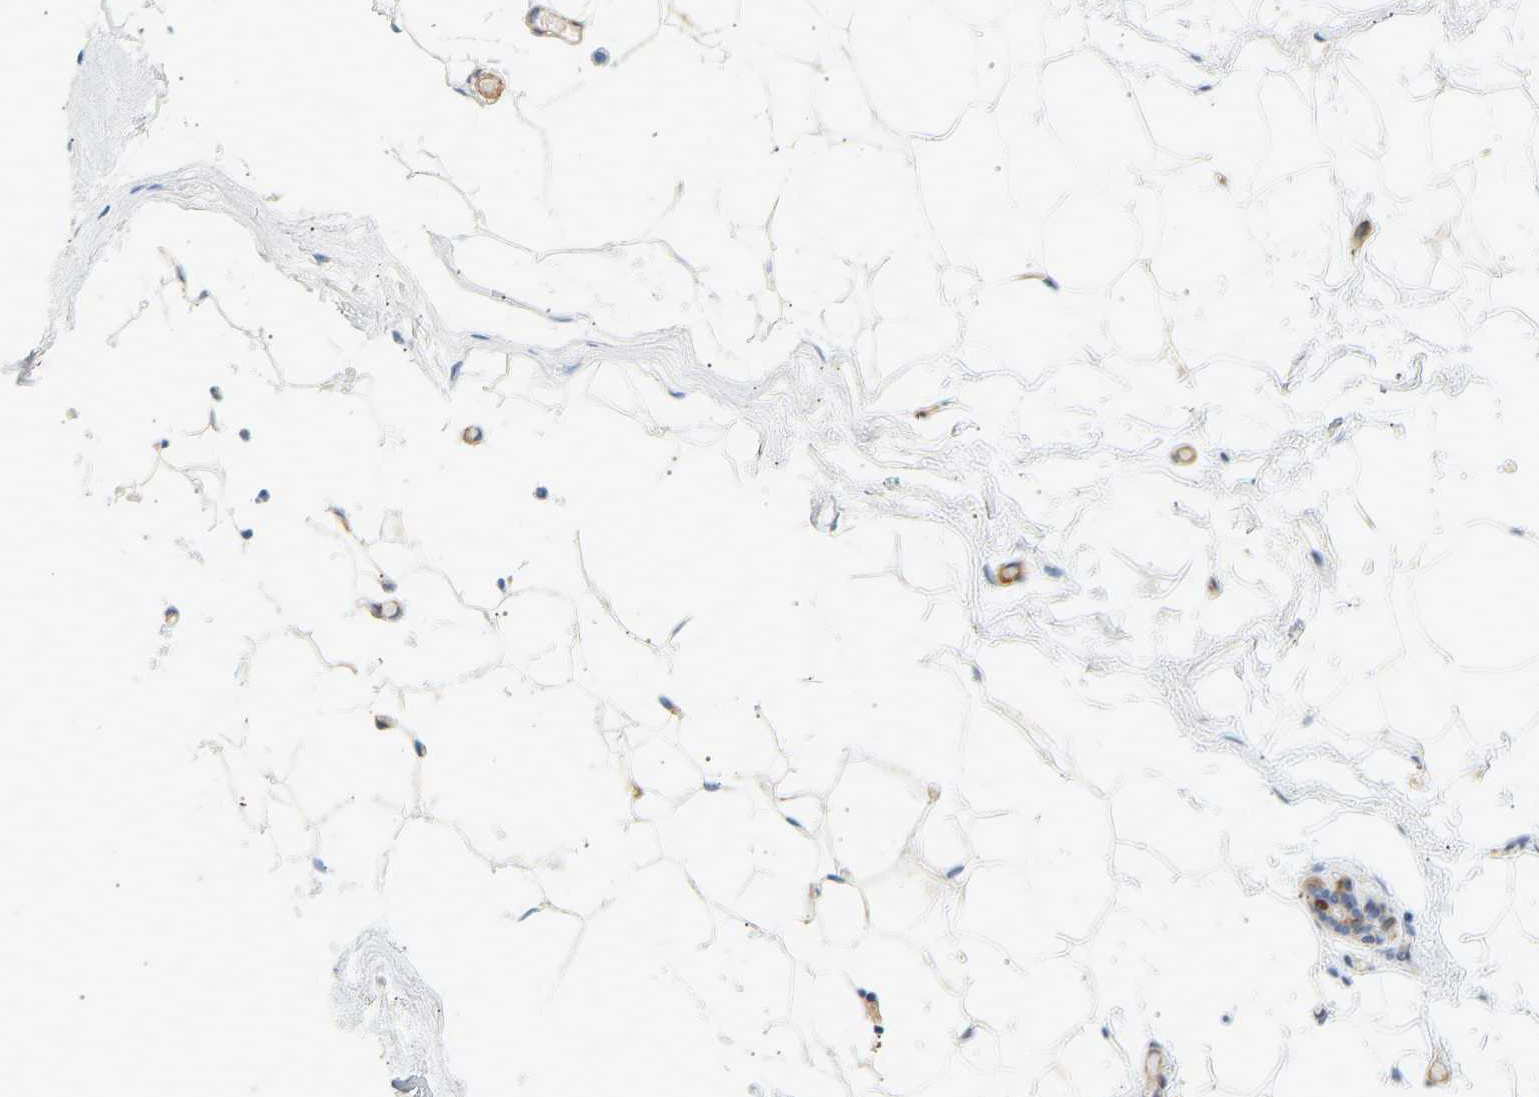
{"staining": {"intensity": "moderate", "quantity": "<25%", "location": "cytoplasmic/membranous"}, "tissue": "adipose tissue", "cell_type": "Adipocytes", "image_type": "normal", "snomed": [{"axis": "morphology", "description": "Normal tissue, NOS"}, {"axis": "topography", "description": "Breast"}, {"axis": "topography", "description": "Soft tissue"}], "caption": "A low amount of moderate cytoplasmic/membranous staining is identified in about <25% of adipocytes in benign adipose tissue.", "gene": "SLC30A7", "patient": {"sex": "female", "age": 75}}